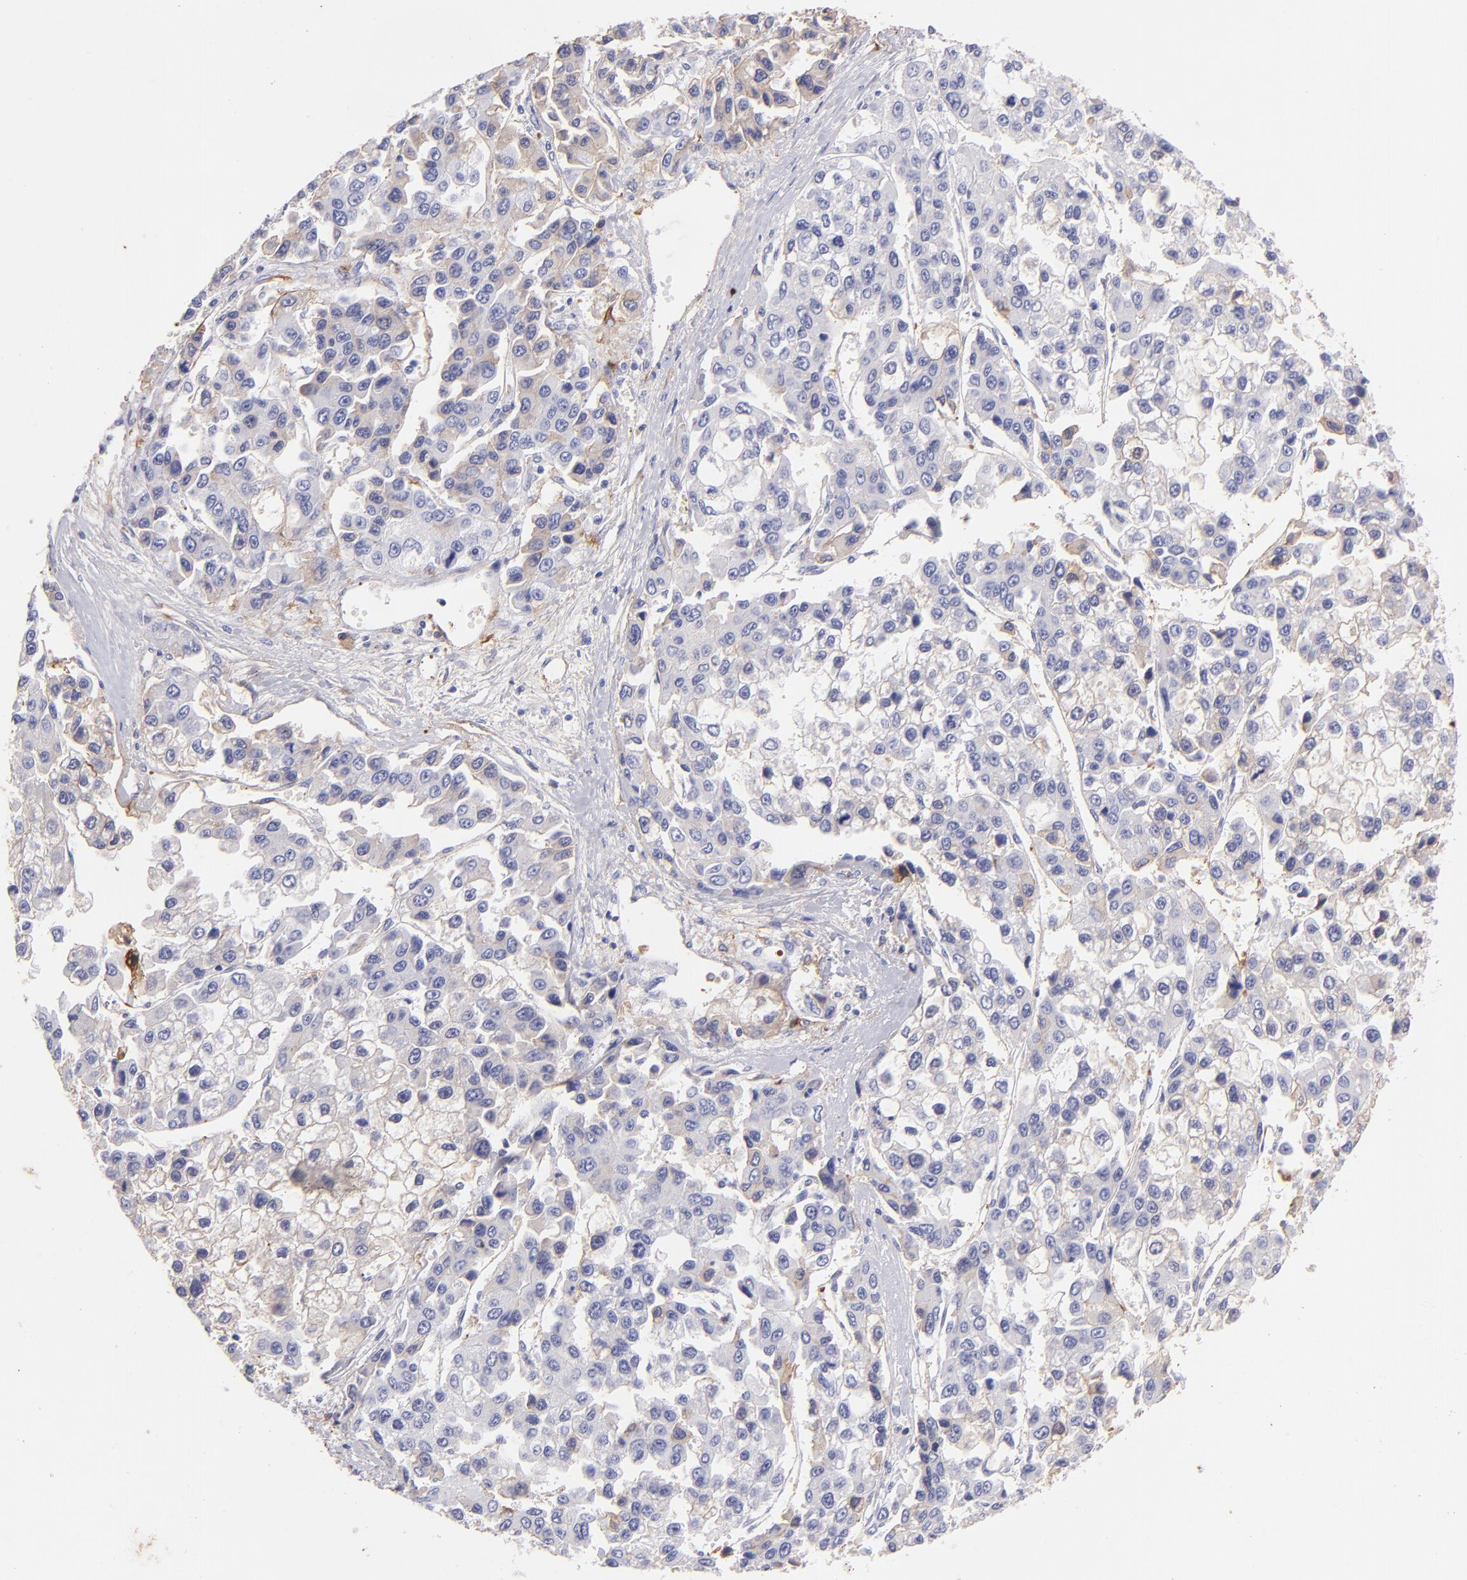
{"staining": {"intensity": "negative", "quantity": "none", "location": "none"}, "tissue": "liver cancer", "cell_type": "Tumor cells", "image_type": "cancer", "snomed": [{"axis": "morphology", "description": "Carcinoma, Hepatocellular, NOS"}, {"axis": "topography", "description": "Liver"}], "caption": "The micrograph demonstrates no staining of tumor cells in liver cancer.", "gene": "FGB", "patient": {"sex": "female", "age": 66}}